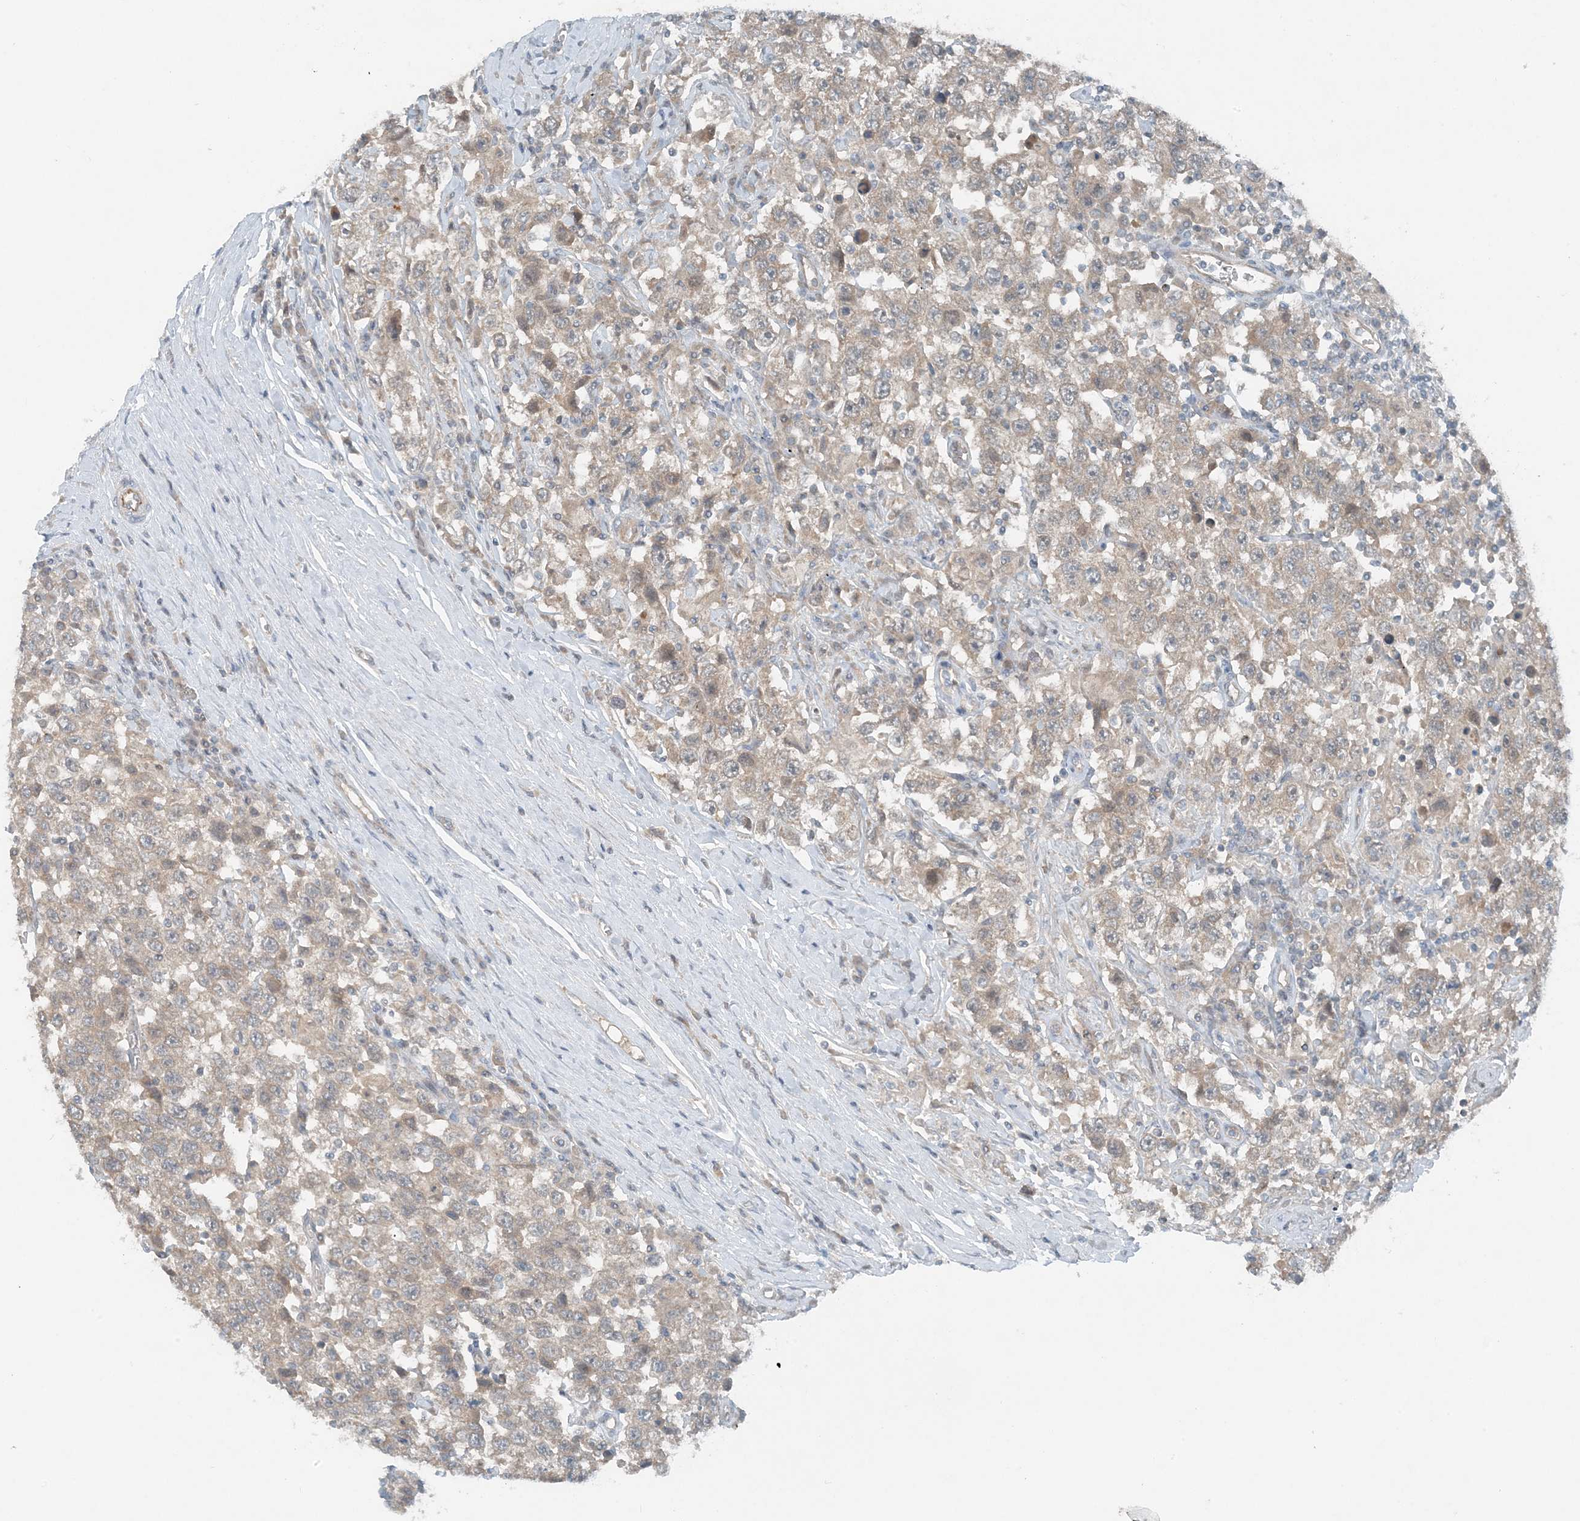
{"staining": {"intensity": "weak", "quantity": ">75%", "location": "cytoplasmic/membranous"}, "tissue": "testis cancer", "cell_type": "Tumor cells", "image_type": "cancer", "snomed": [{"axis": "morphology", "description": "Seminoma, NOS"}, {"axis": "topography", "description": "Testis"}], "caption": "The histopathology image demonstrates staining of testis seminoma, revealing weak cytoplasmic/membranous protein staining (brown color) within tumor cells. (brown staining indicates protein expression, while blue staining denotes nuclei).", "gene": "MITD1", "patient": {"sex": "male", "age": 41}}